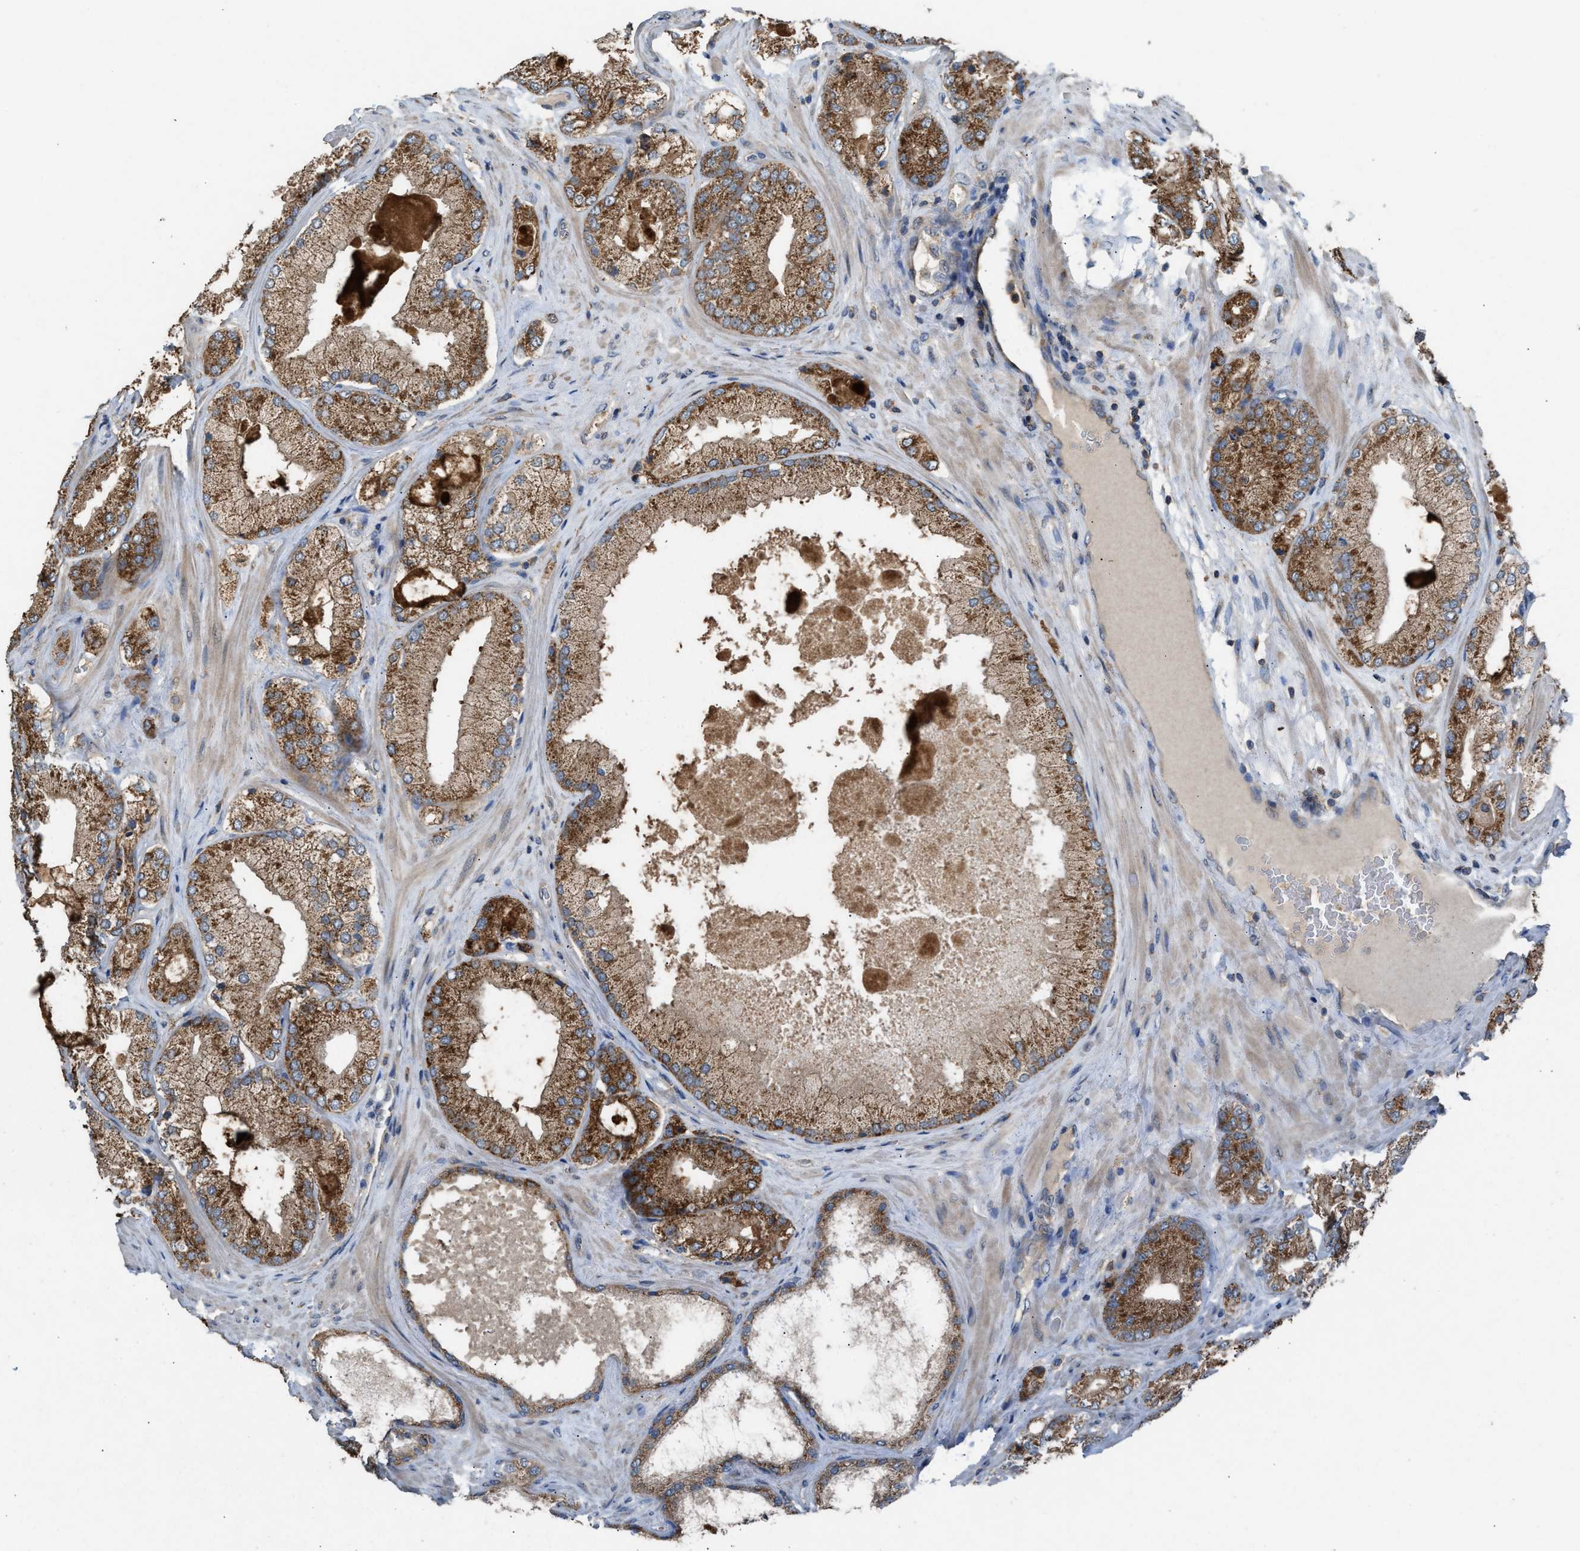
{"staining": {"intensity": "moderate", "quantity": ">75%", "location": "cytoplasmic/membranous"}, "tissue": "prostate cancer", "cell_type": "Tumor cells", "image_type": "cancer", "snomed": [{"axis": "morphology", "description": "Adenocarcinoma, Low grade"}, {"axis": "topography", "description": "Prostate"}], "caption": "Brown immunohistochemical staining in human prostate cancer (low-grade adenocarcinoma) shows moderate cytoplasmic/membranous staining in approximately >75% of tumor cells. The staining is performed using DAB brown chromogen to label protein expression. The nuclei are counter-stained blue using hematoxylin.", "gene": "TPK1", "patient": {"sex": "male", "age": 65}}